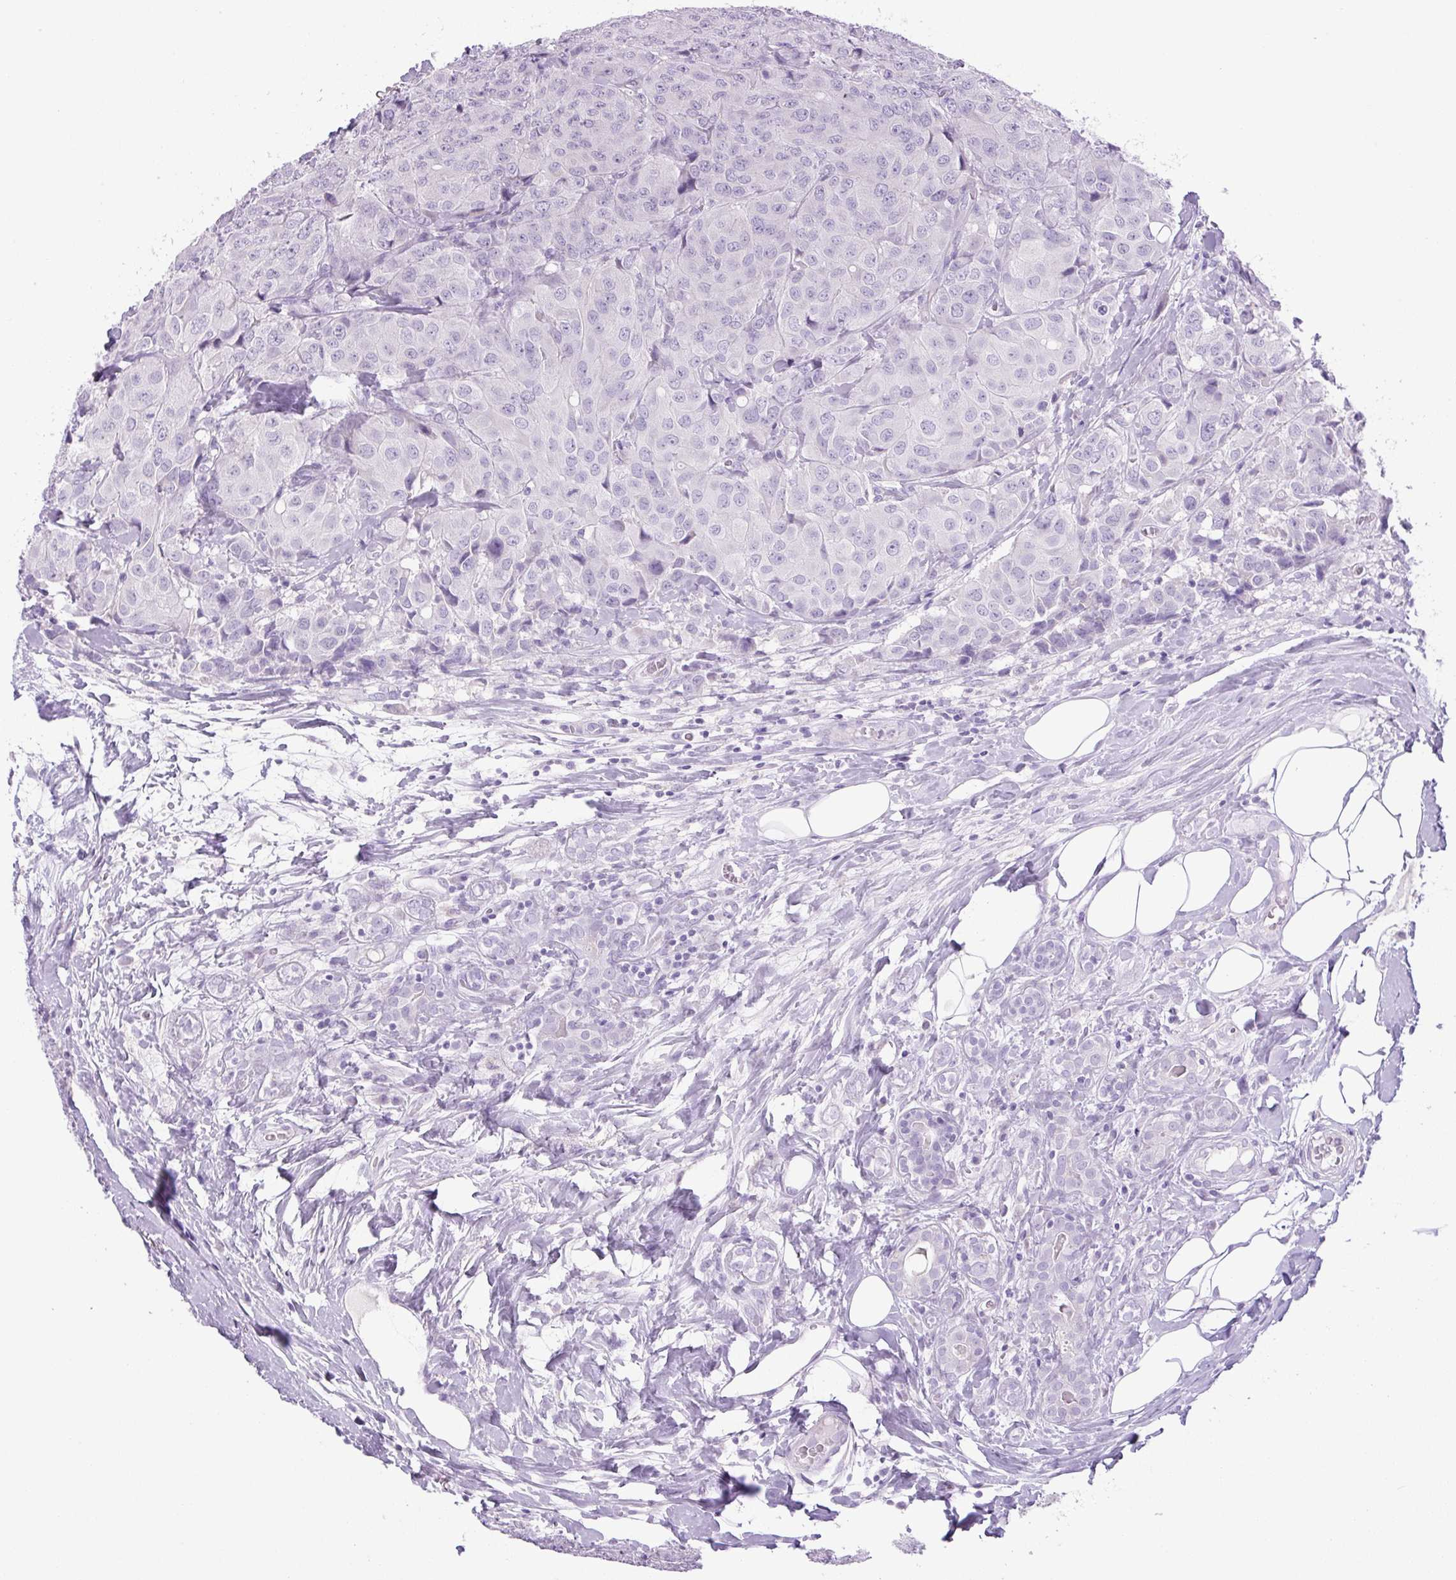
{"staining": {"intensity": "negative", "quantity": "none", "location": "none"}, "tissue": "breast cancer", "cell_type": "Tumor cells", "image_type": "cancer", "snomed": [{"axis": "morphology", "description": "Duct carcinoma"}, {"axis": "topography", "description": "Breast"}], "caption": "Micrograph shows no protein staining in tumor cells of breast infiltrating ductal carcinoma tissue.", "gene": "CHGA", "patient": {"sex": "female", "age": 43}}